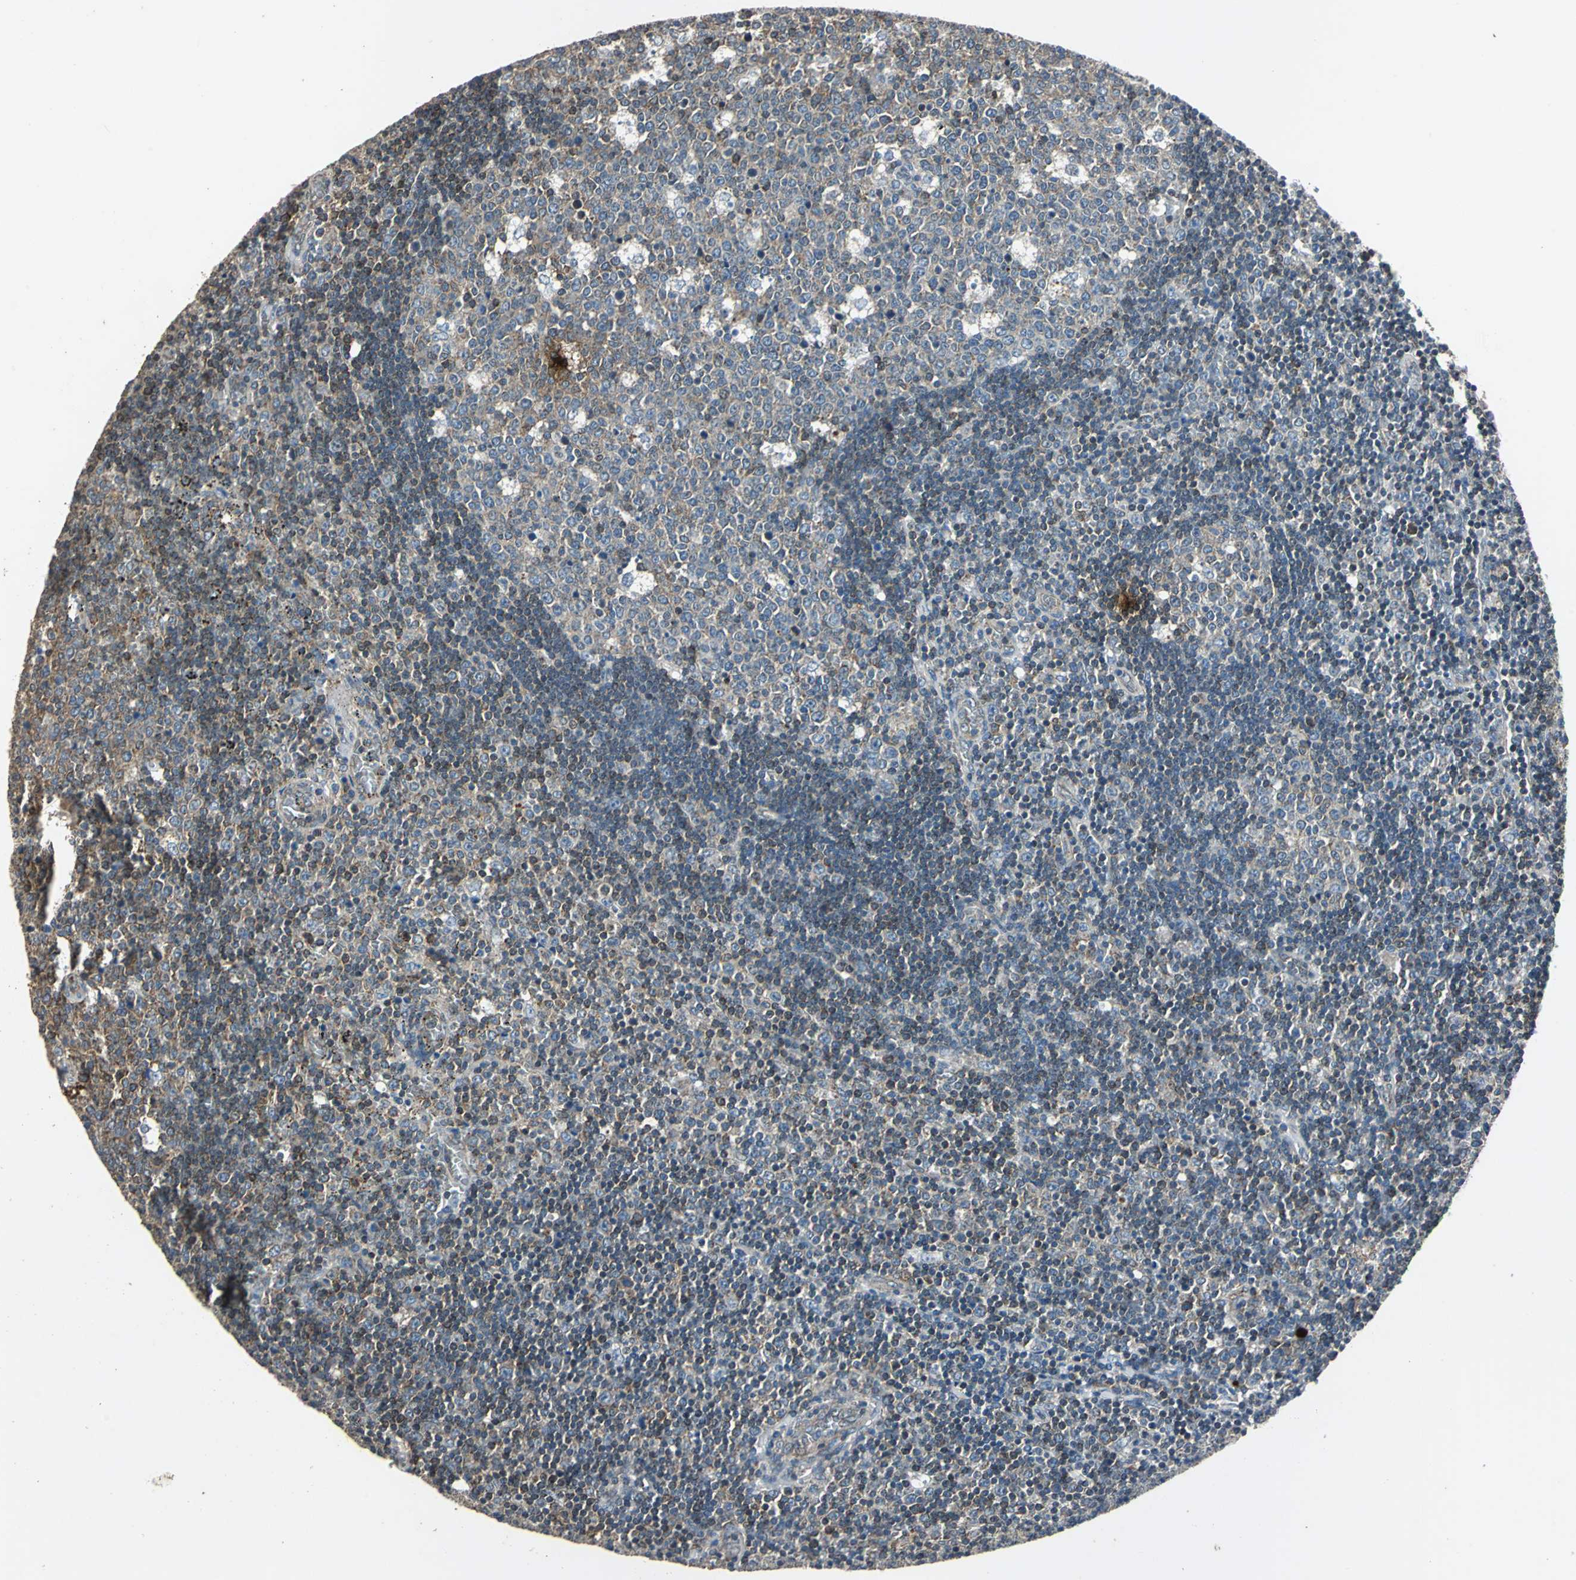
{"staining": {"intensity": "weak", "quantity": "25%-75%", "location": "cytoplasmic/membranous"}, "tissue": "lymph node", "cell_type": "Germinal center cells", "image_type": "normal", "snomed": [{"axis": "morphology", "description": "Normal tissue, NOS"}, {"axis": "topography", "description": "Lymph node"}, {"axis": "topography", "description": "Salivary gland"}], "caption": "This photomicrograph demonstrates immunohistochemistry (IHC) staining of benign human lymph node, with low weak cytoplasmic/membranous positivity in approximately 25%-75% of germinal center cells.", "gene": "DNAJB4", "patient": {"sex": "male", "age": 8}}